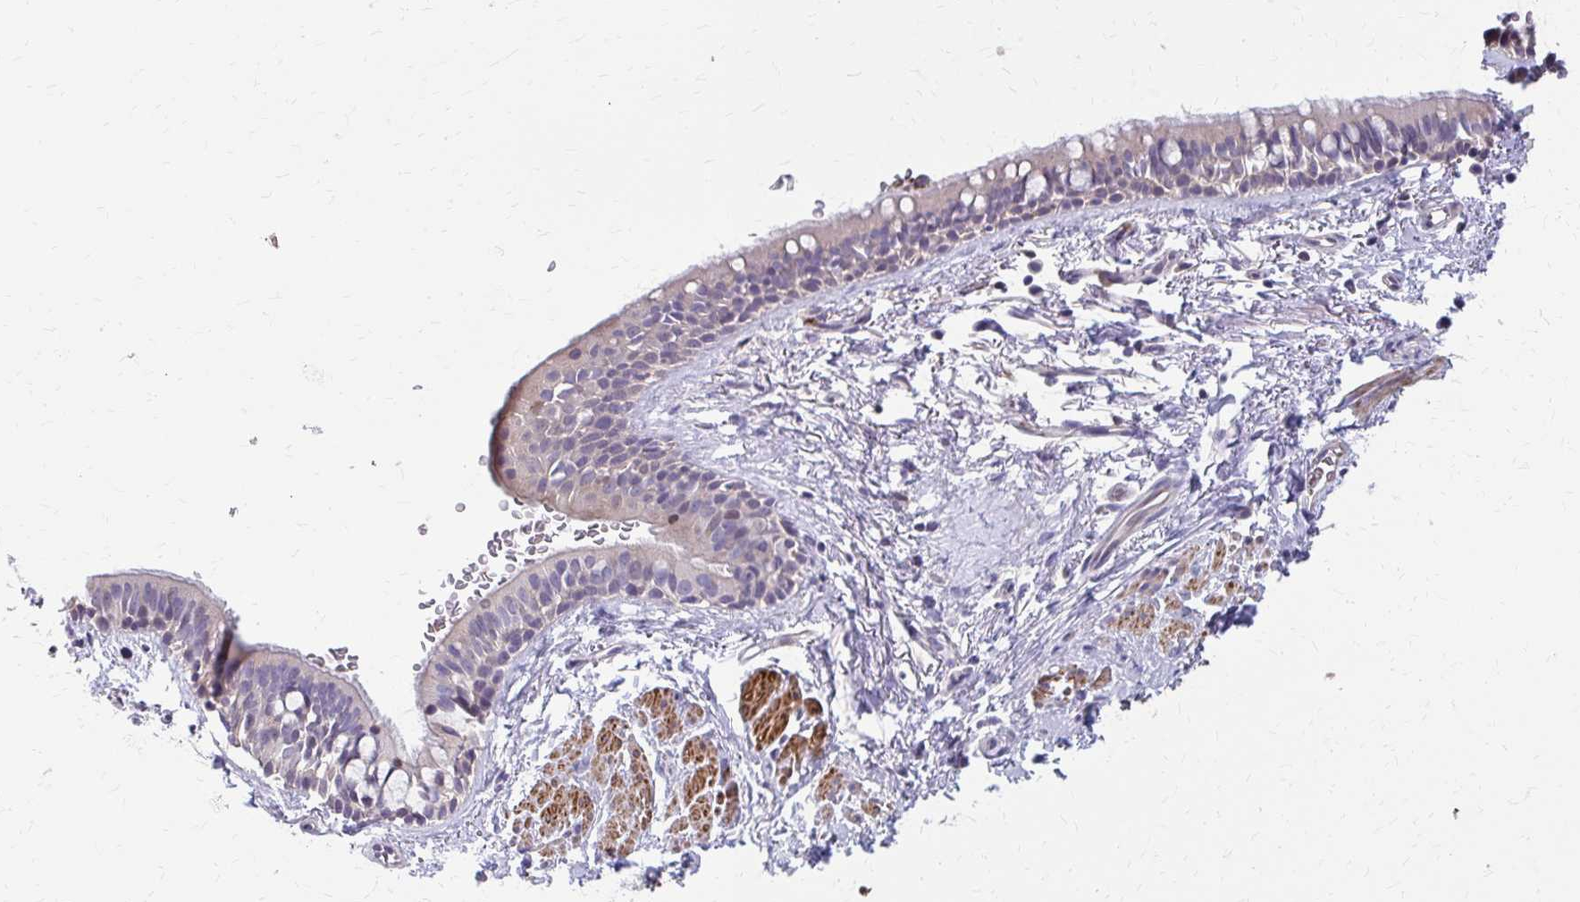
{"staining": {"intensity": "strong", "quantity": "<25%", "location": "cytoplasmic/membranous"}, "tissue": "bronchus", "cell_type": "Respiratory epithelial cells", "image_type": "normal", "snomed": [{"axis": "morphology", "description": "Normal tissue, NOS"}, {"axis": "topography", "description": "Lymph node"}, {"axis": "topography", "description": "Cartilage tissue"}, {"axis": "topography", "description": "Bronchus"}], "caption": "Bronchus stained with immunohistochemistry demonstrates strong cytoplasmic/membranous staining in approximately <25% of respiratory epithelial cells.", "gene": "IFI44L", "patient": {"sex": "female", "age": 70}}